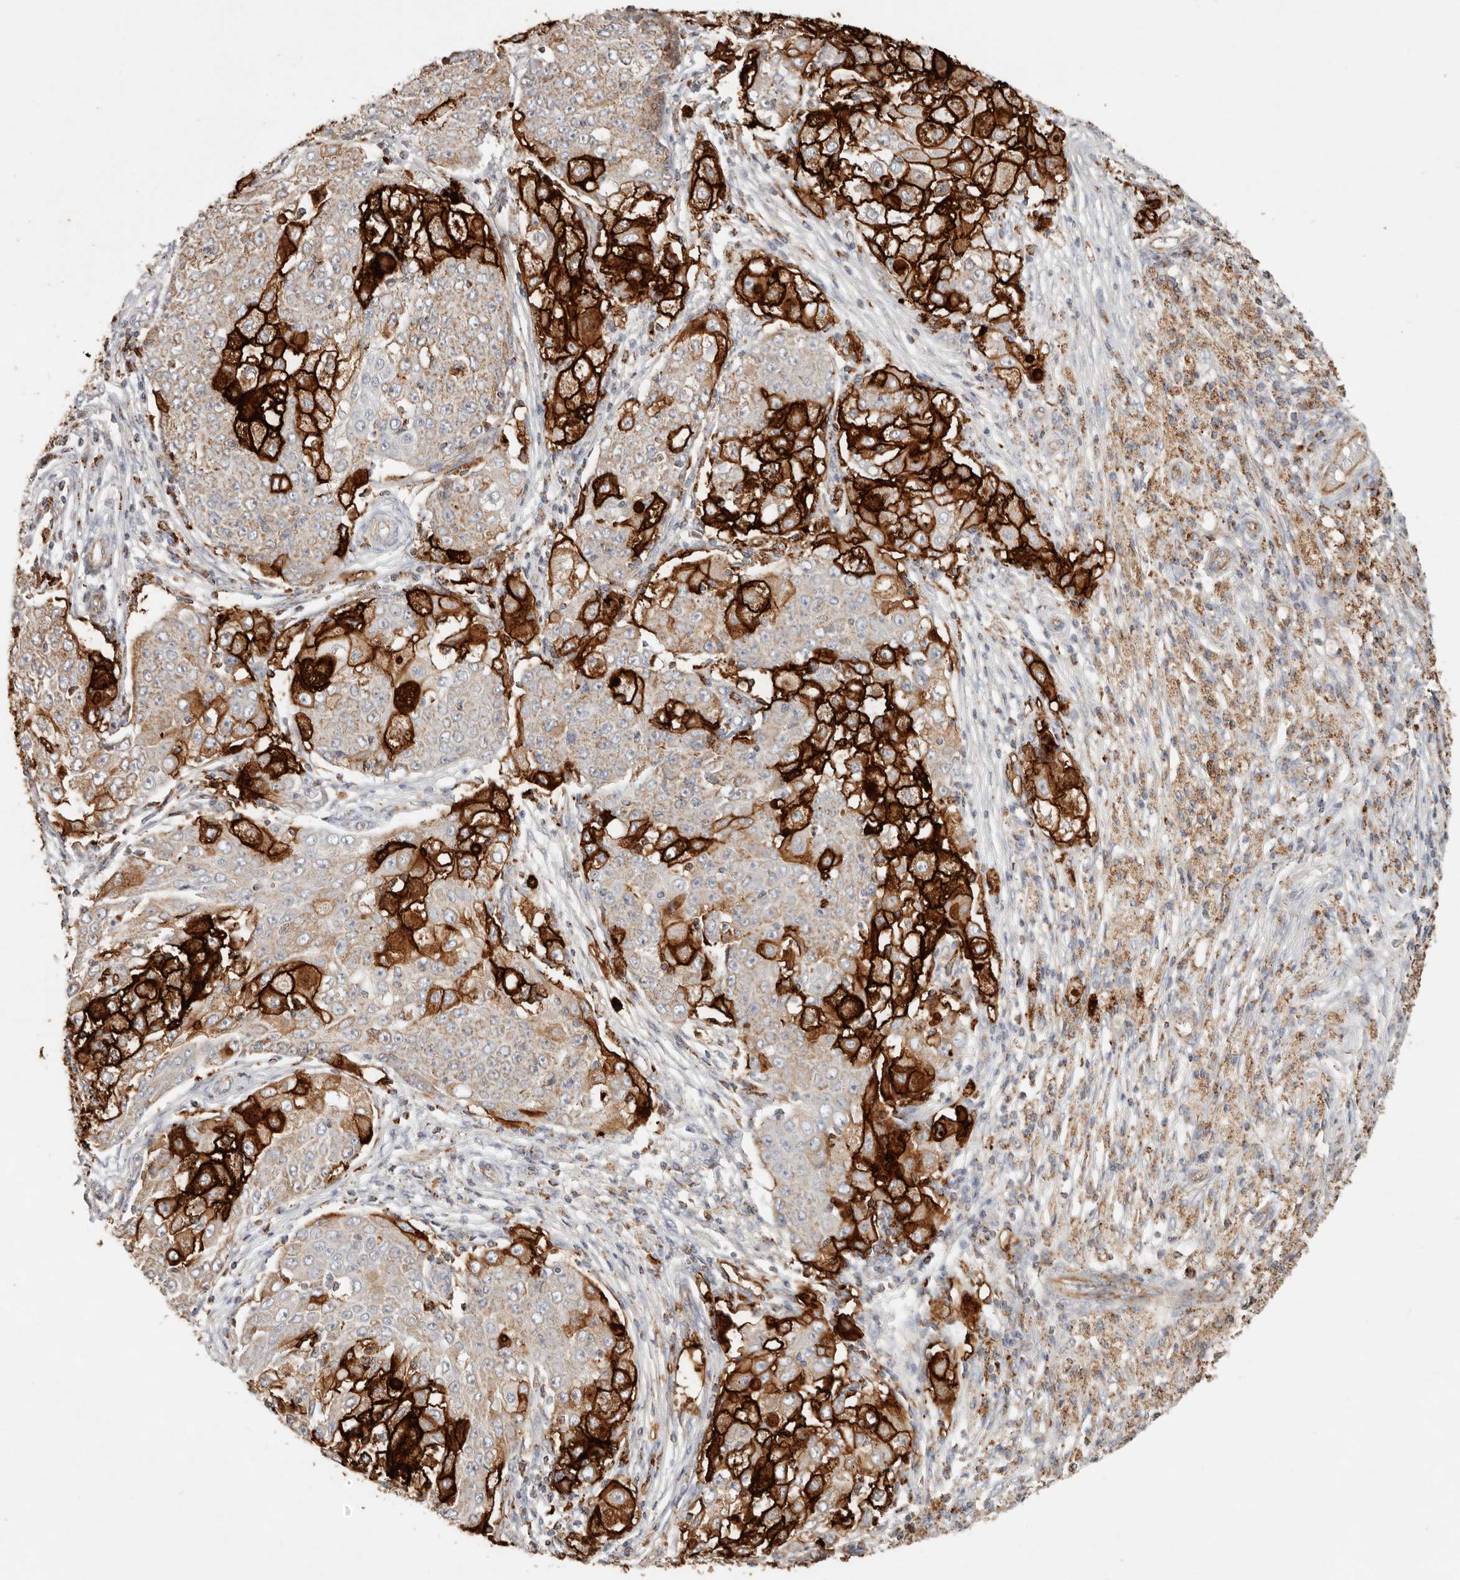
{"staining": {"intensity": "strong", "quantity": "25%-75%", "location": "cytoplasmic/membranous"}, "tissue": "ovarian cancer", "cell_type": "Tumor cells", "image_type": "cancer", "snomed": [{"axis": "morphology", "description": "Carcinoma, endometroid"}, {"axis": "topography", "description": "Ovary"}], "caption": "Immunohistochemistry (IHC) of human endometroid carcinoma (ovarian) exhibits high levels of strong cytoplasmic/membranous positivity in approximately 25%-75% of tumor cells. (DAB (3,3'-diaminobenzidine) IHC, brown staining for protein, blue staining for nuclei).", "gene": "ARHGEF10L", "patient": {"sex": "female", "age": 42}}